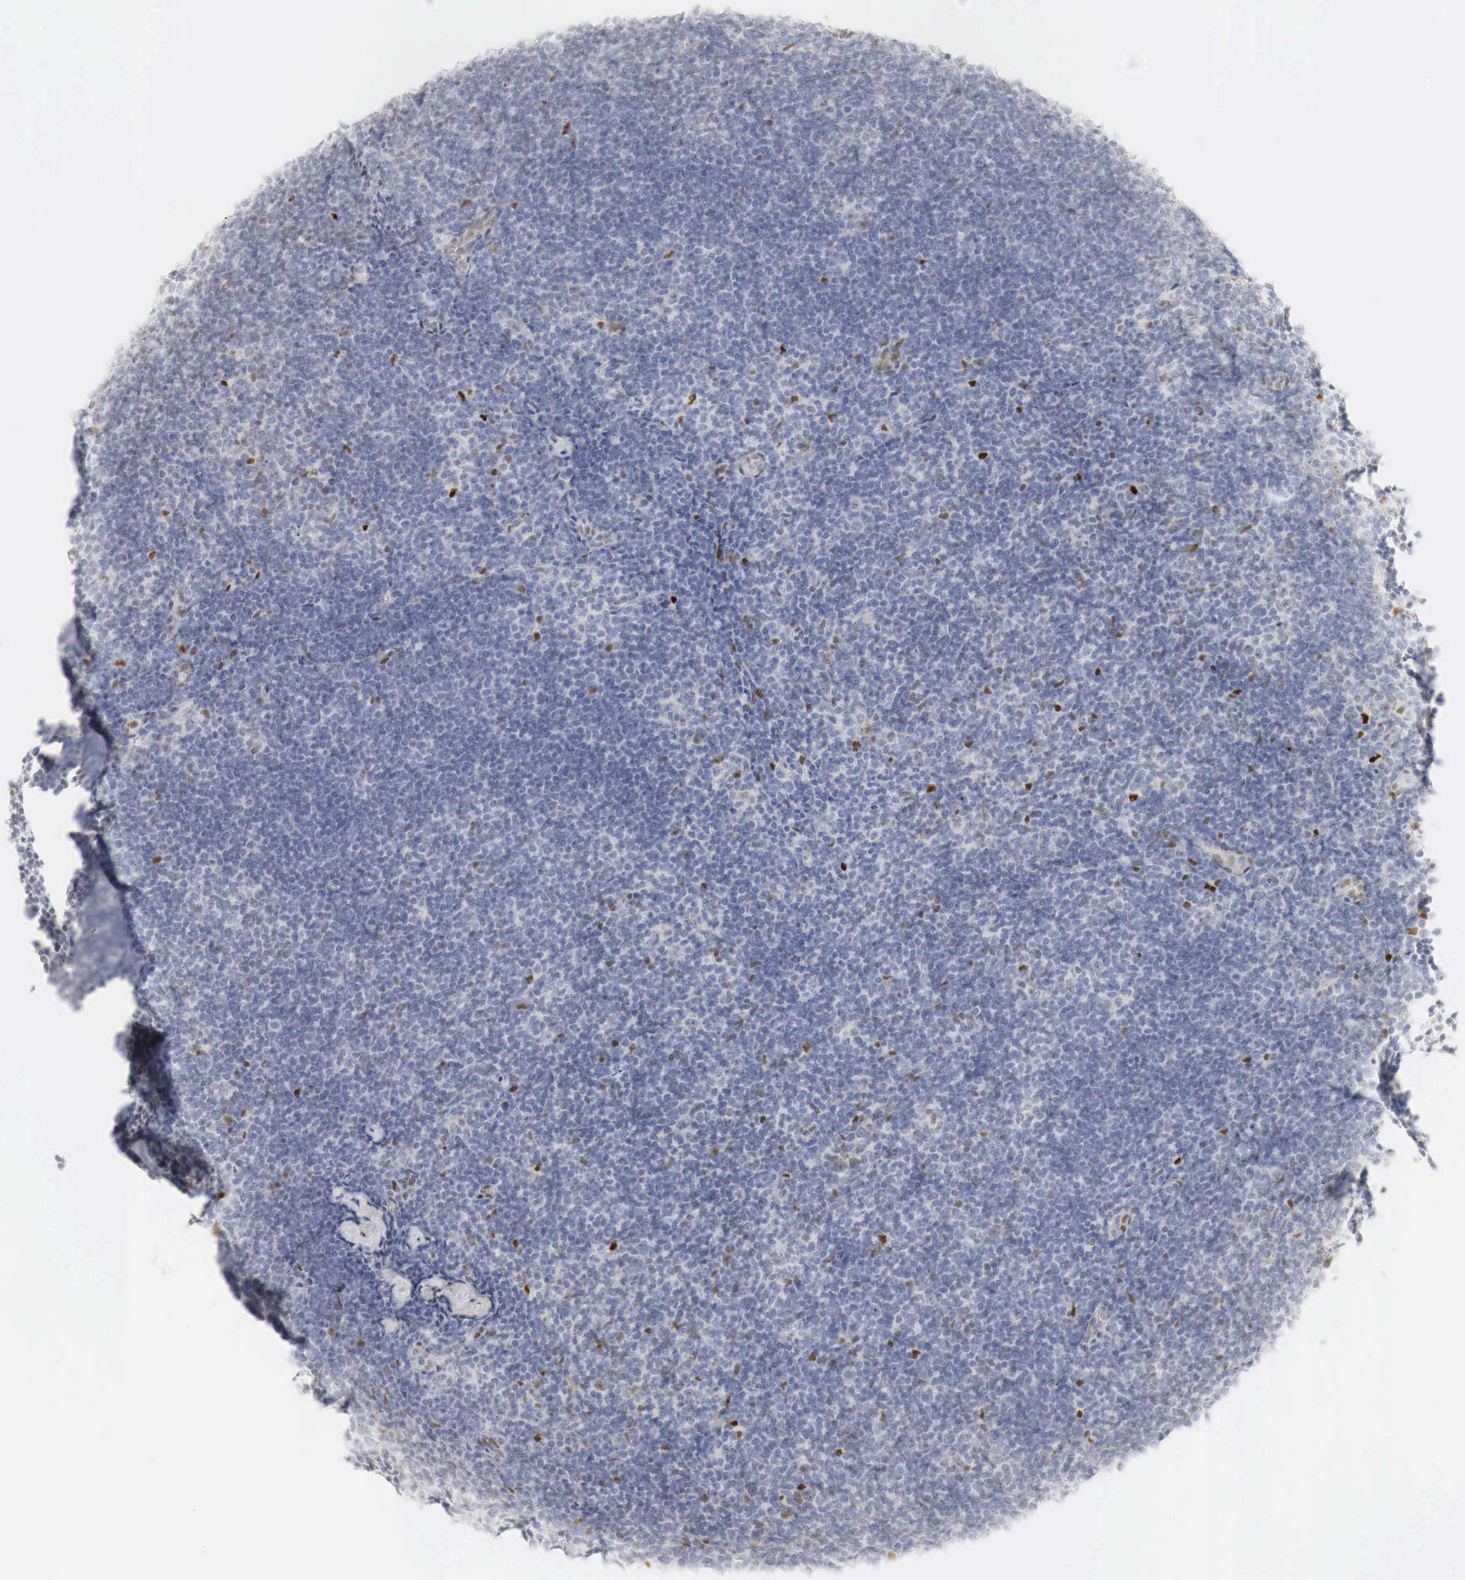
{"staining": {"intensity": "negative", "quantity": "none", "location": "none"}, "tissue": "lymphoma", "cell_type": "Tumor cells", "image_type": "cancer", "snomed": [{"axis": "morphology", "description": "Malignant lymphoma, non-Hodgkin's type, Low grade"}, {"axis": "topography", "description": "Lymph node"}], "caption": "DAB immunohistochemical staining of lymphoma displays no significant positivity in tumor cells.", "gene": "TP63", "patient": {"sex": "male", "age": 49}}